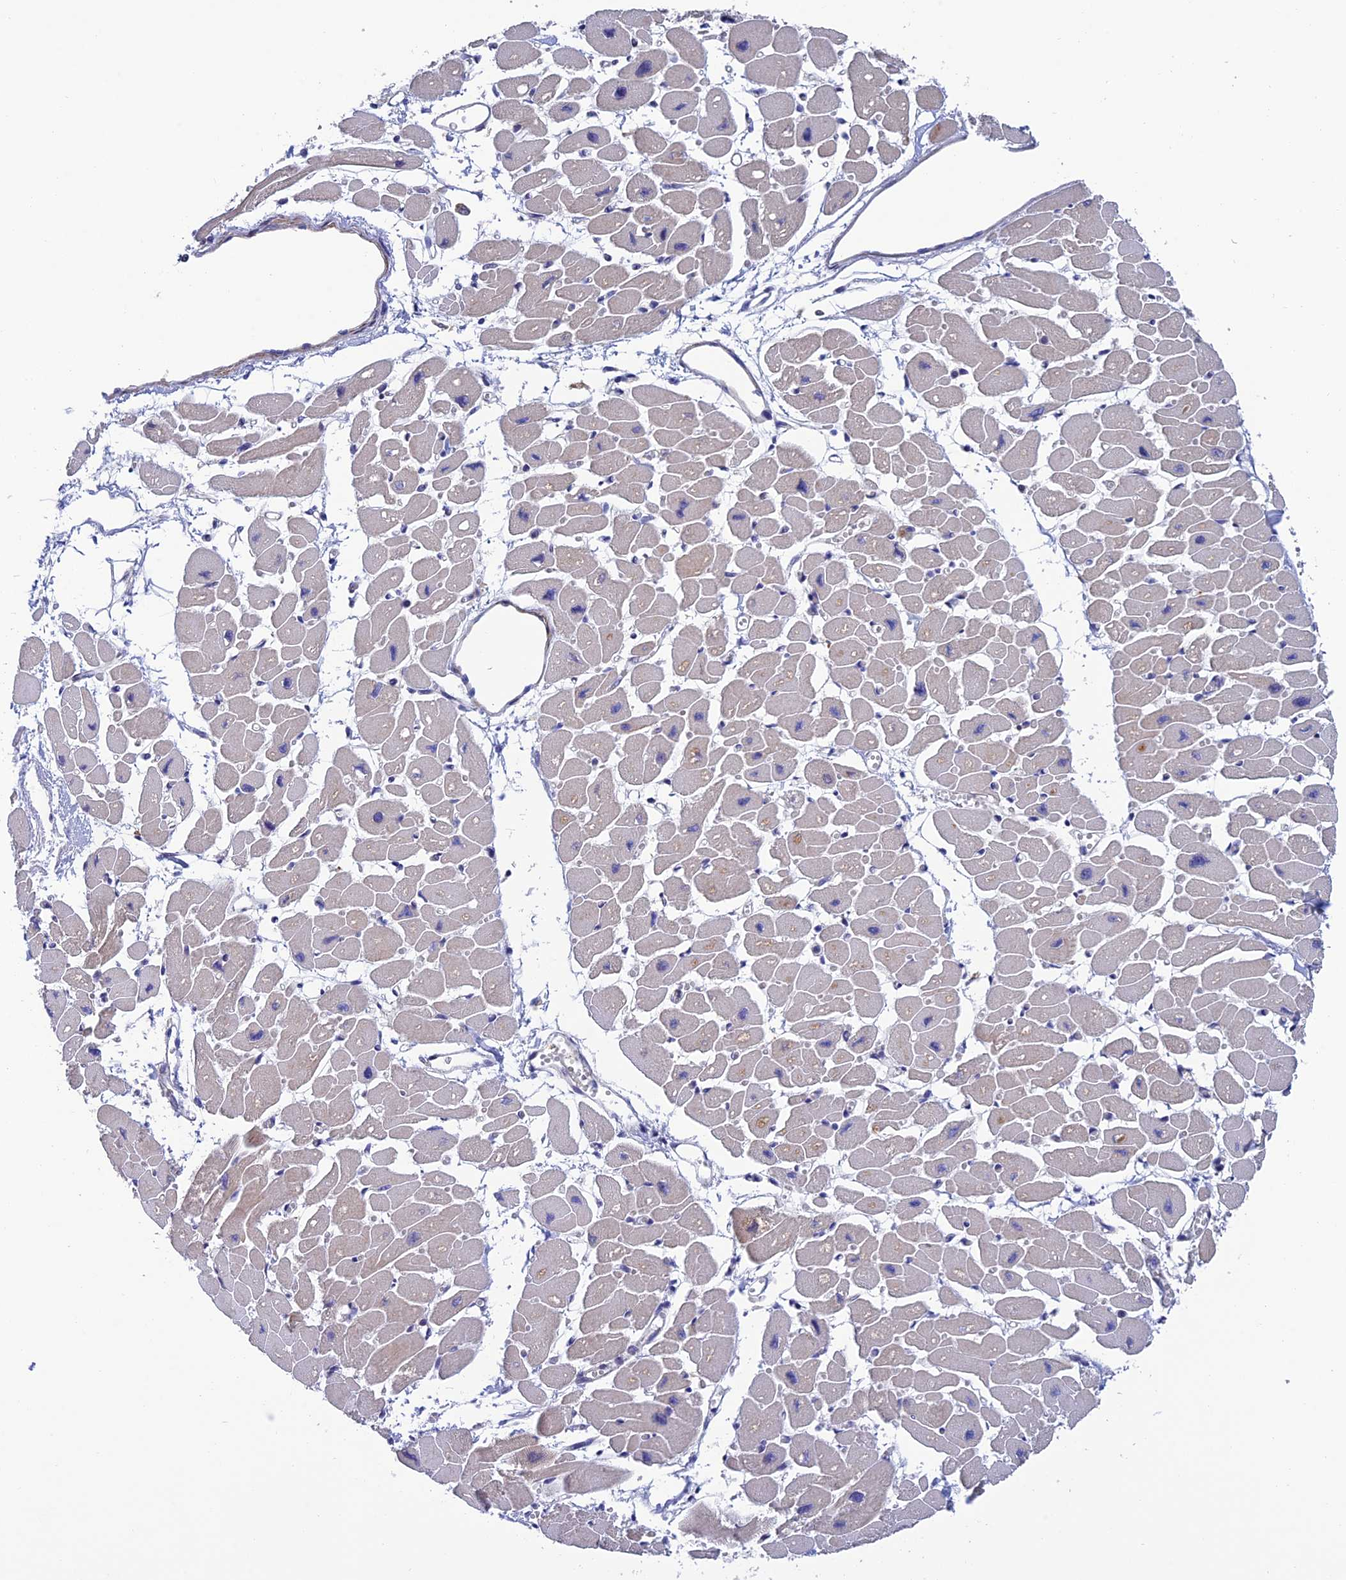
{"staining": {"intensity": "moderate", "quantity": "25%-75%", "location": "cytoplasmic/membranous"}, "tissue": "heart muscle", "cell_type": "Cardiomyocytes", "image_type": "normal", "snomed": [{"axis": "morphology", "description": "Normal tissue, NOS"}, {"axis": "topography", "description": "Heart"}], "caption": "Immunohistochemistry (IHC) histopathology image of unremarkable human heart muscle stained for a protein (brown), which displays medium levels of moderate cytoplasmic/membranous staining in about 25%-75% of cardiomyocytes.", "gene": "FAM178B", "patient": {"sex": "female", "age": 54}}